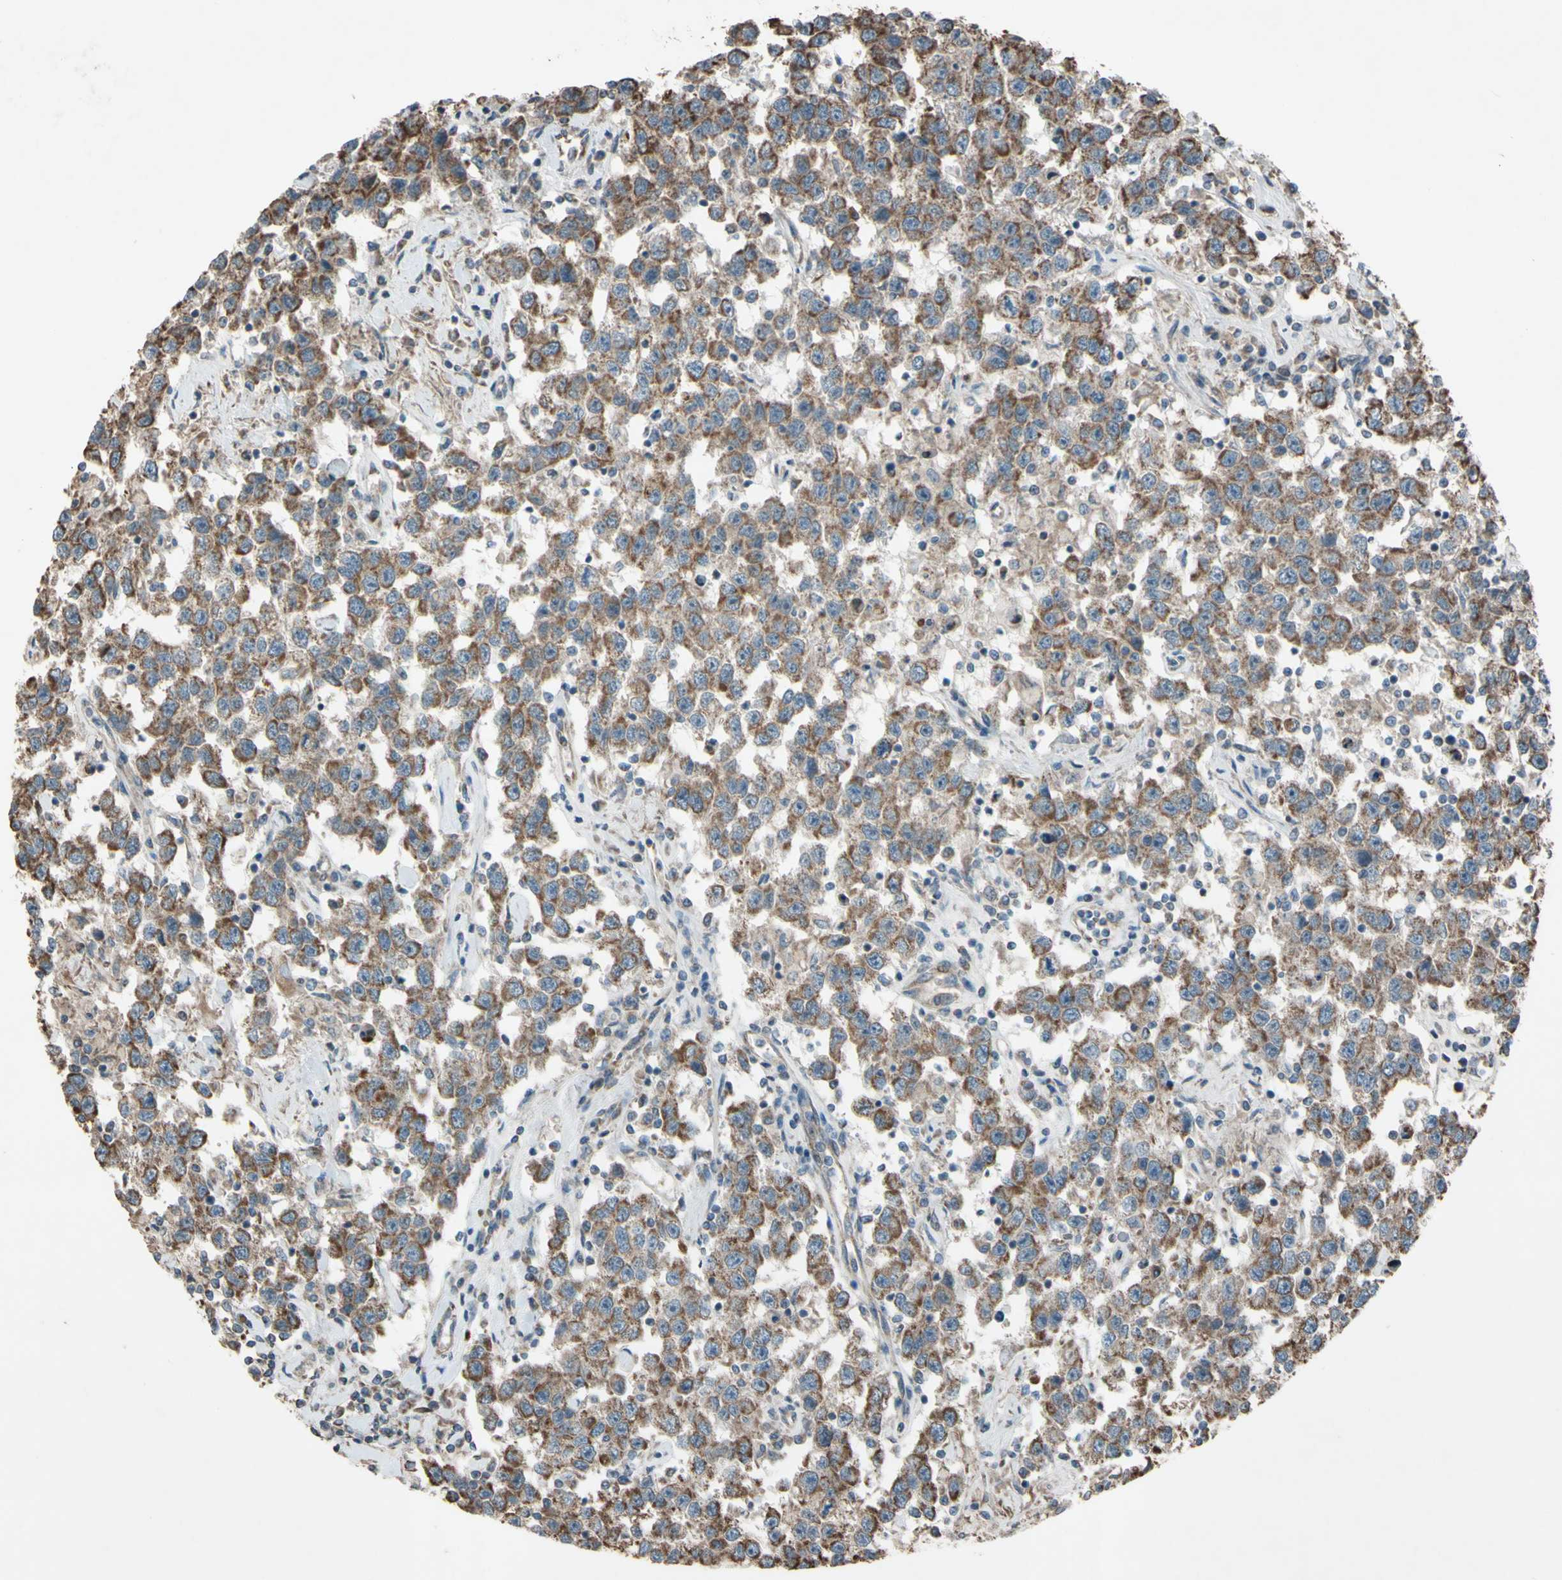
{"staining": {"intensity": "moderate", "quantity": ">75%", "location": "cytoplasmic/membranous"}, "tissue": "testis cancer", "cell_type": "Tumor cells", "image_type": "cancer", "snomed": [{"axis": "morphology", "description": "Seminoma, NOS"}, {"axis": "topography", "description": "Testis"}], "caption": "Immunohistochemical staining of human testis cancer reveals moderate cytoplasmic/membranous protein expression in approximately >75% of tumor cells. Nuclei are stained in blue.", "gene": "ACOT8", "patient": {"sex": "male", "age": 41}}